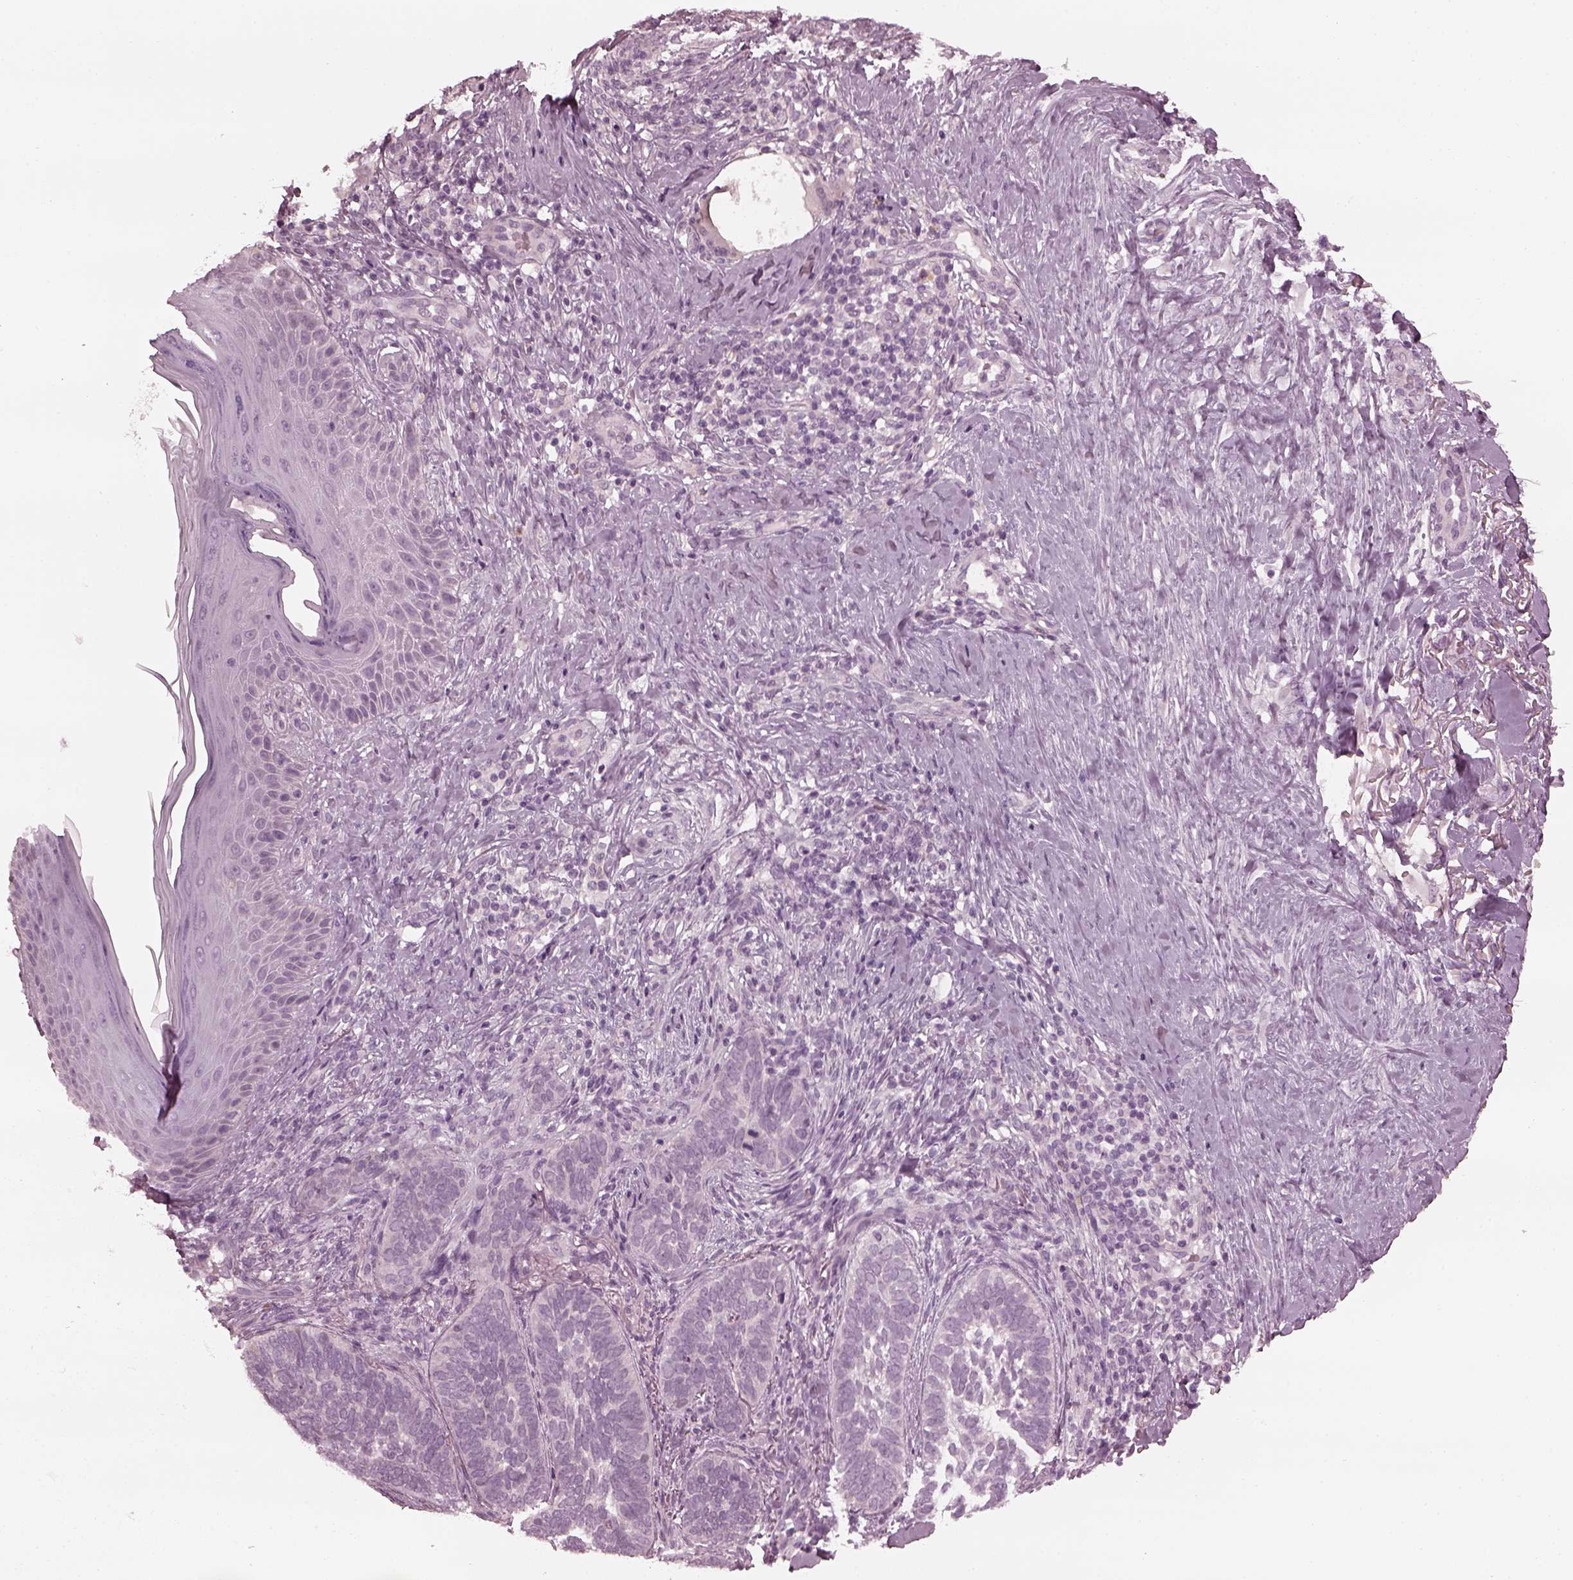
{"staining": {"intensity": "negative", "quantity": "none", "location": "none"}, "tissue": "skin cancer", "cell_type": "Tumor cells", "image_type": "cancer", "snomed": [{"axis": "morphology", "description": "Normal tissue, NOS"}, {"axis": "morphology", "description": "Basal cell carcinoma"}, {"axis": "topography", "description": "Skin"}], "caption": "DAB (3,3'-diaminobenzidine) immunohistochemical staining of human skin basal cell carcinoma reveals no significant positivity in tumor cells.", "gene": "CCDC170", "patient": {"sex": "male", "age": 46}}